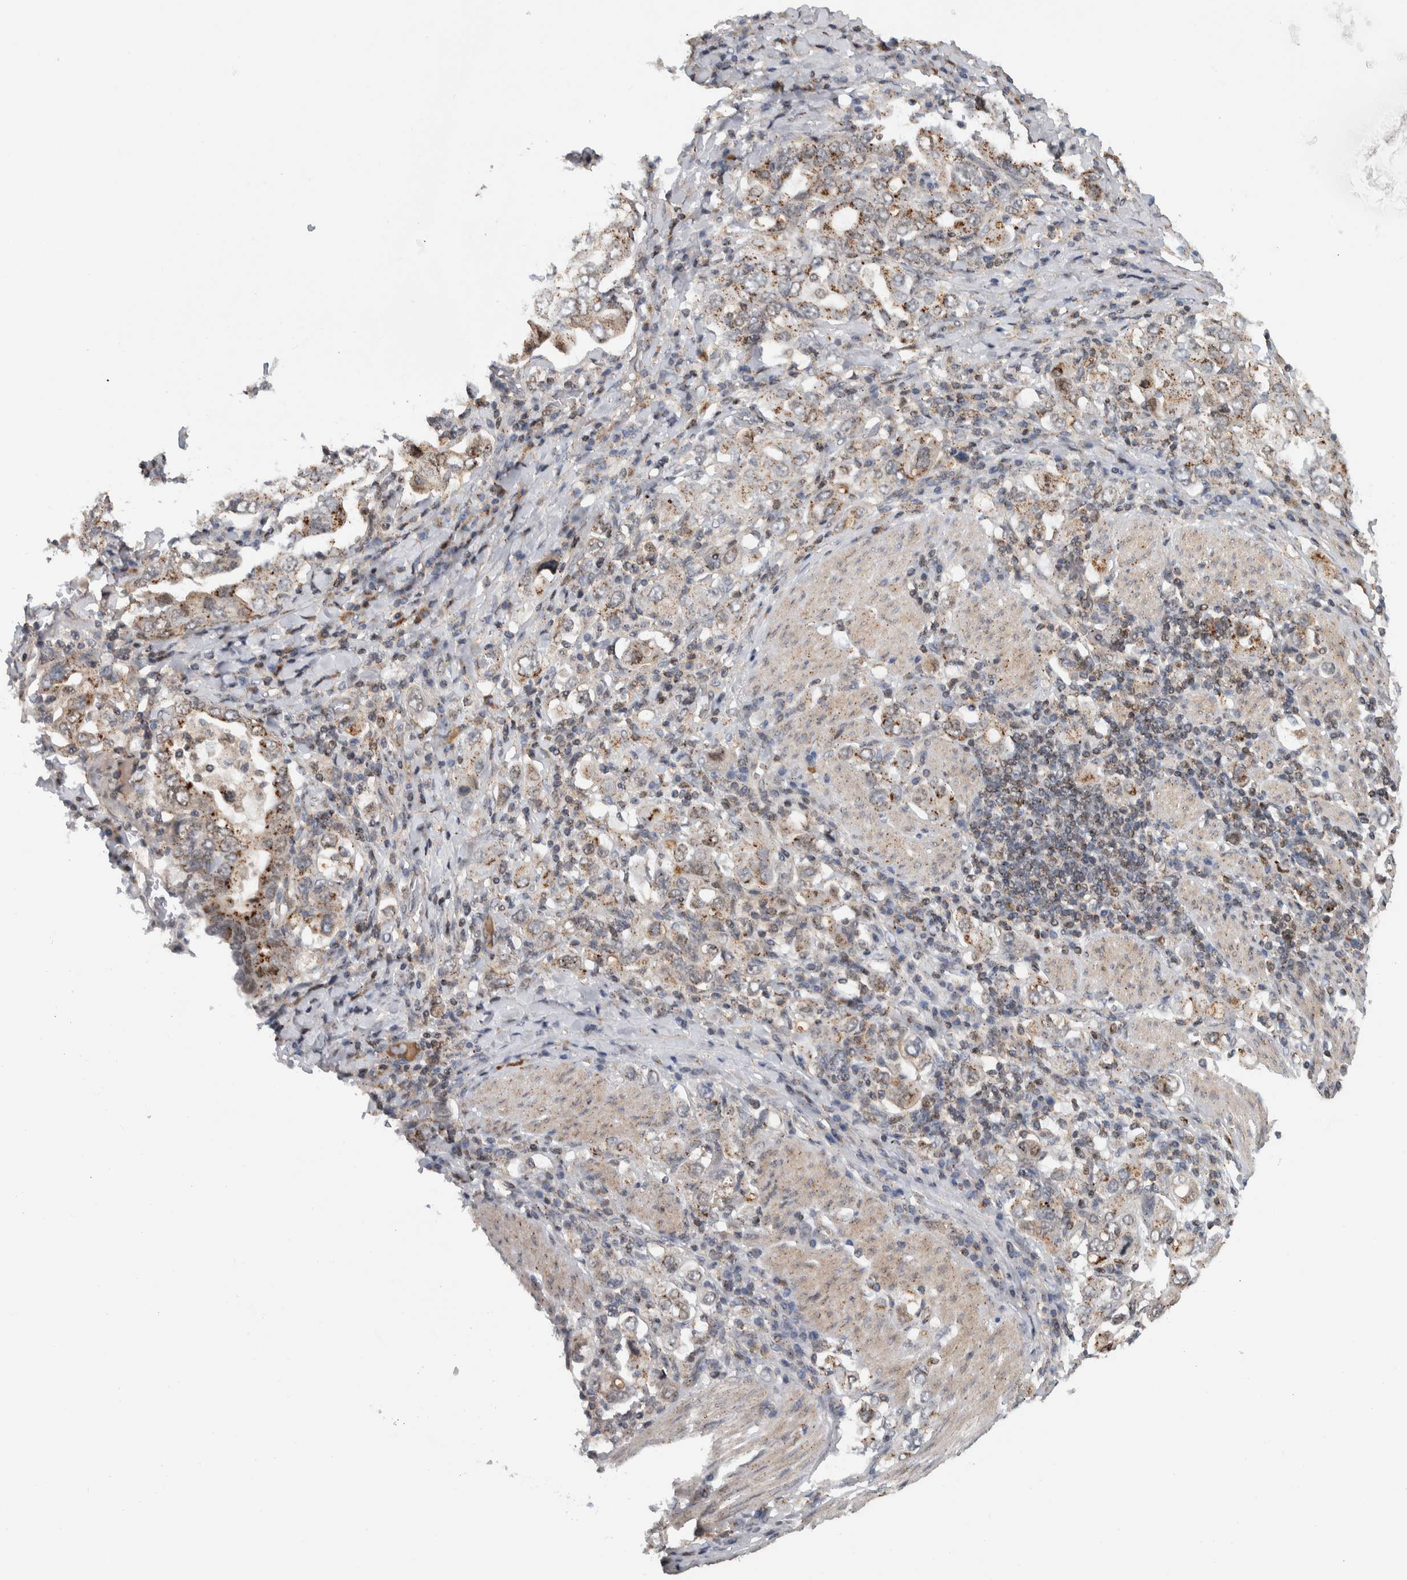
{"staining": {"intensity": "weak", "quantity": ">75%", "location": "cytoplasmic/membranous"}, "tissue": "stomach cancer", "cell_type": "Tumor cells", "image_type": "cancer", "snomed": [{"axis": "morphology", "description": "Adenocarcinoma, NOS"}, {"axis": "topography", "description": "Stomach, upper"}], "caption": "IHC (DAB) staining of human stomach cancer (adenocarcinoma) shows weak cytoplasmic/membranous protein positivity in about >75% of tumor cells.", "gene": "MSL1", "patient": {"sex": "male", "age": 62}}